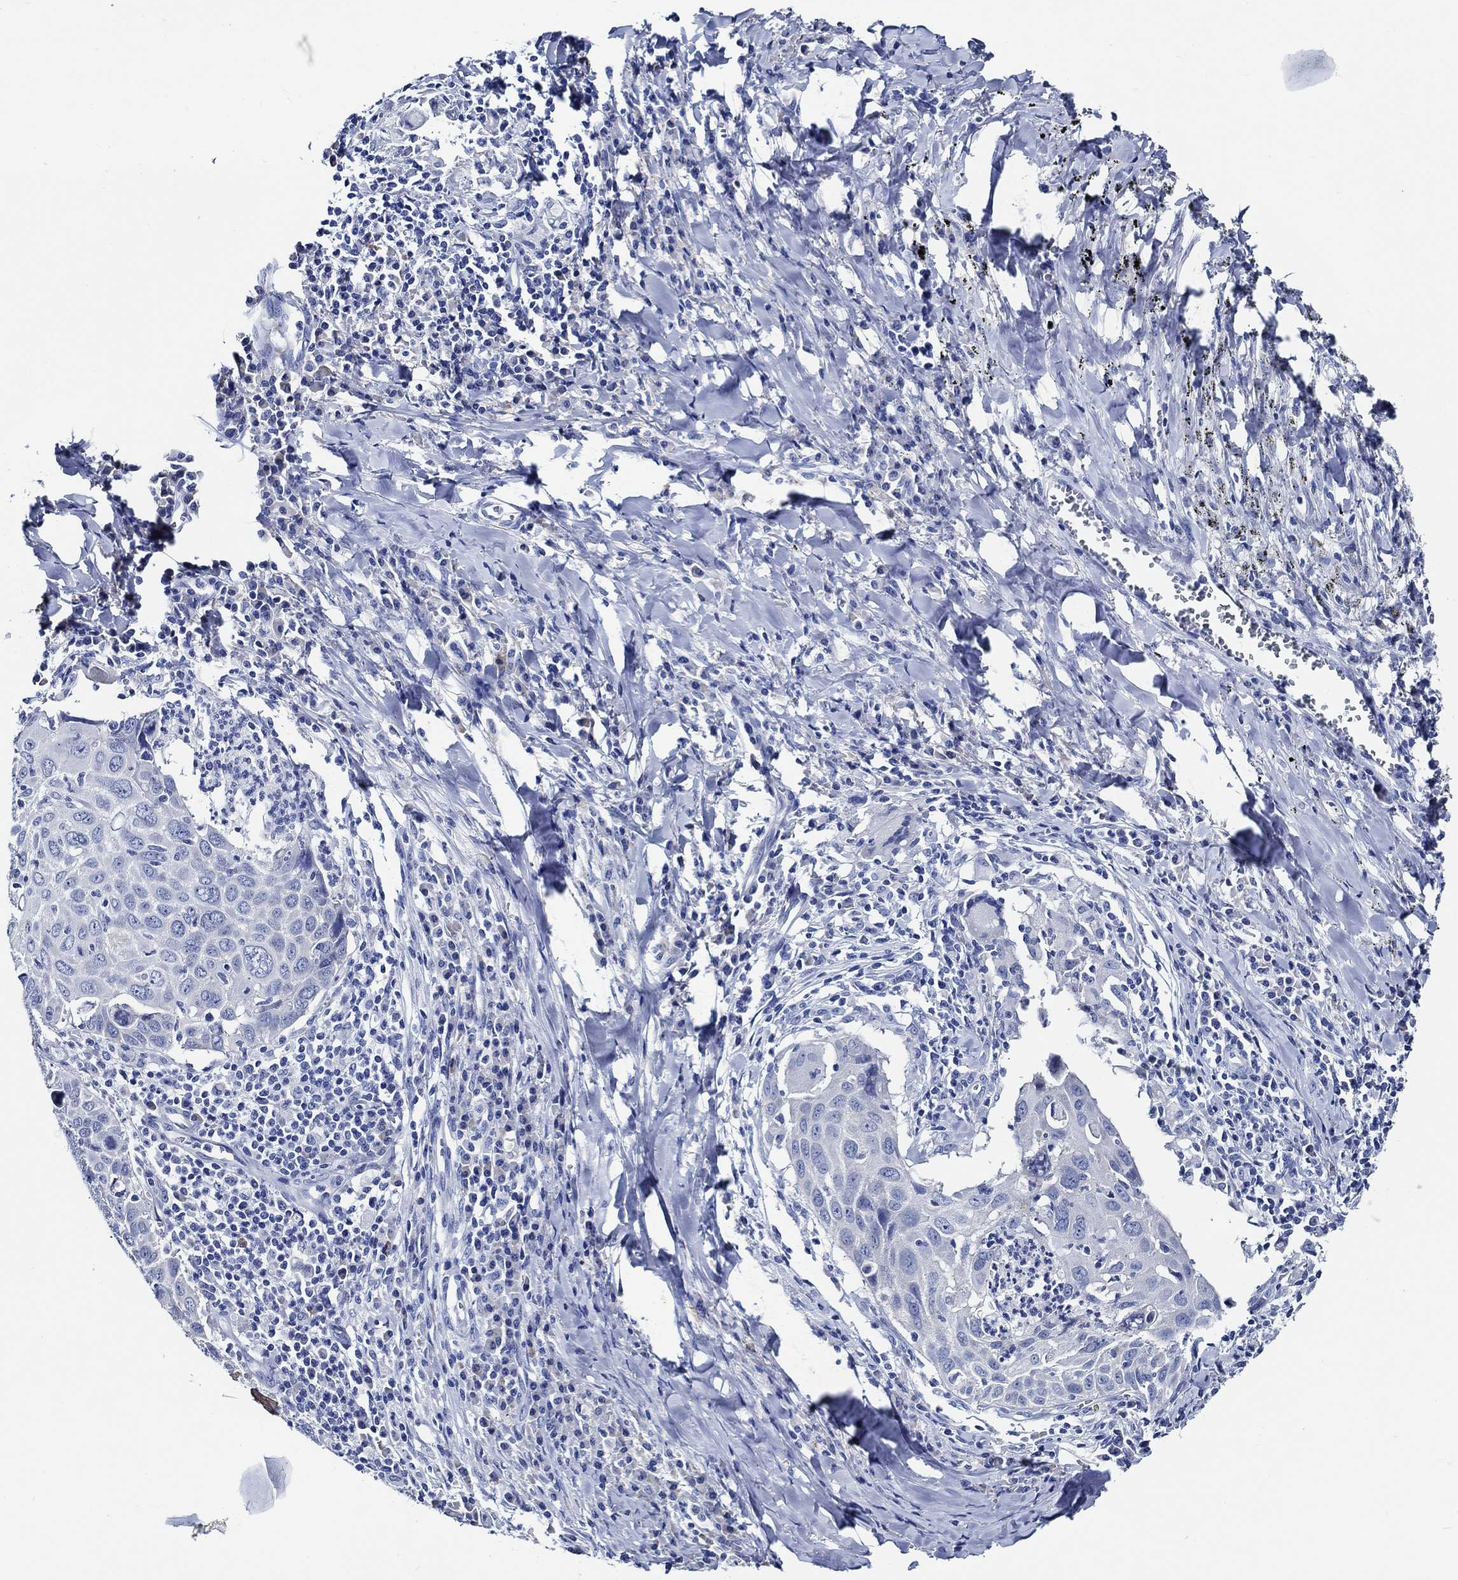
{"staining": {"intensity": "weak", "quantity": "<25%", "location": "cytoplasmic/membranous"}, "tissue": "lung cancer", "cell_type": "Tumor cells", "image_type": "cancer", "snomed": [{"axis": "morphology", "description": "Squamous cell carcinoma, NOS"}, {"axis": "topography", "description": "Lung"}], "caption": "Immunohistochemistry (IHC) photomicrograph of neoplastic tissue: human lung cancer stained with DAB exhibits no significant protein staining in tumor cells. The staining is performed using DAB (3,3'-diaminobenzidine) brown chromogen with nuclei counter-stained in using hematoxylin.", "gene": "WDR62", "patient": {"sex": "male", "age": 57}}